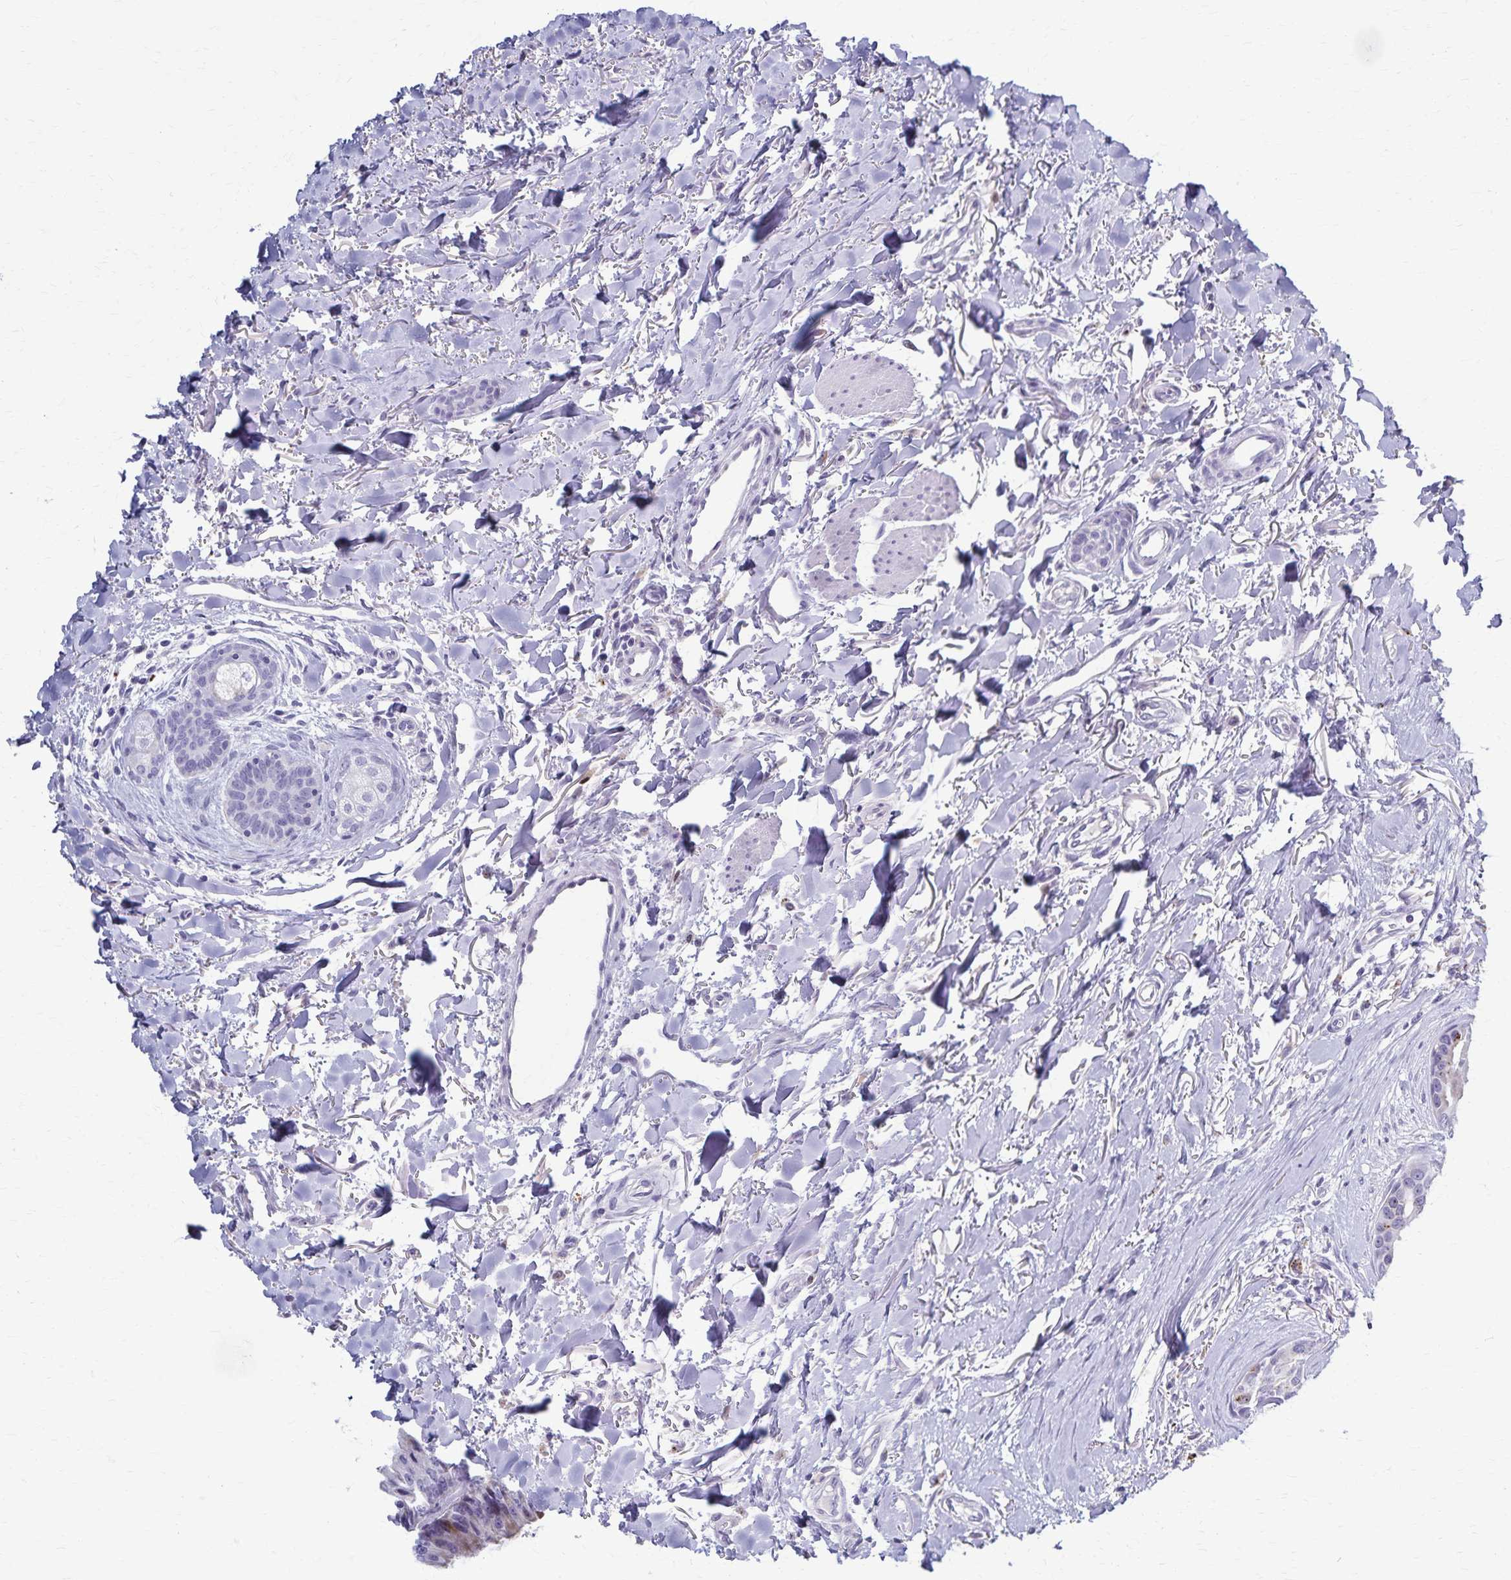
{"staining": {"intensity": "negative", "quantity": "none", "location": "none"}, "tissue": "breast cancer", "cell_type": "Tumor cells", "image_type": "cancer", "snomed": [{"axis": "morphology", "description": "Duct carcinoma"}, {"axis": "topography", "description": "Breast"}], "caption": "DAB immunohistochemical staining of human breast cancer (invasive ductal carcinoma) demonstrates no significant expression in tumor cells.", "gene": "TMEM60", "patient": {"sex": "female", "age": 54}}